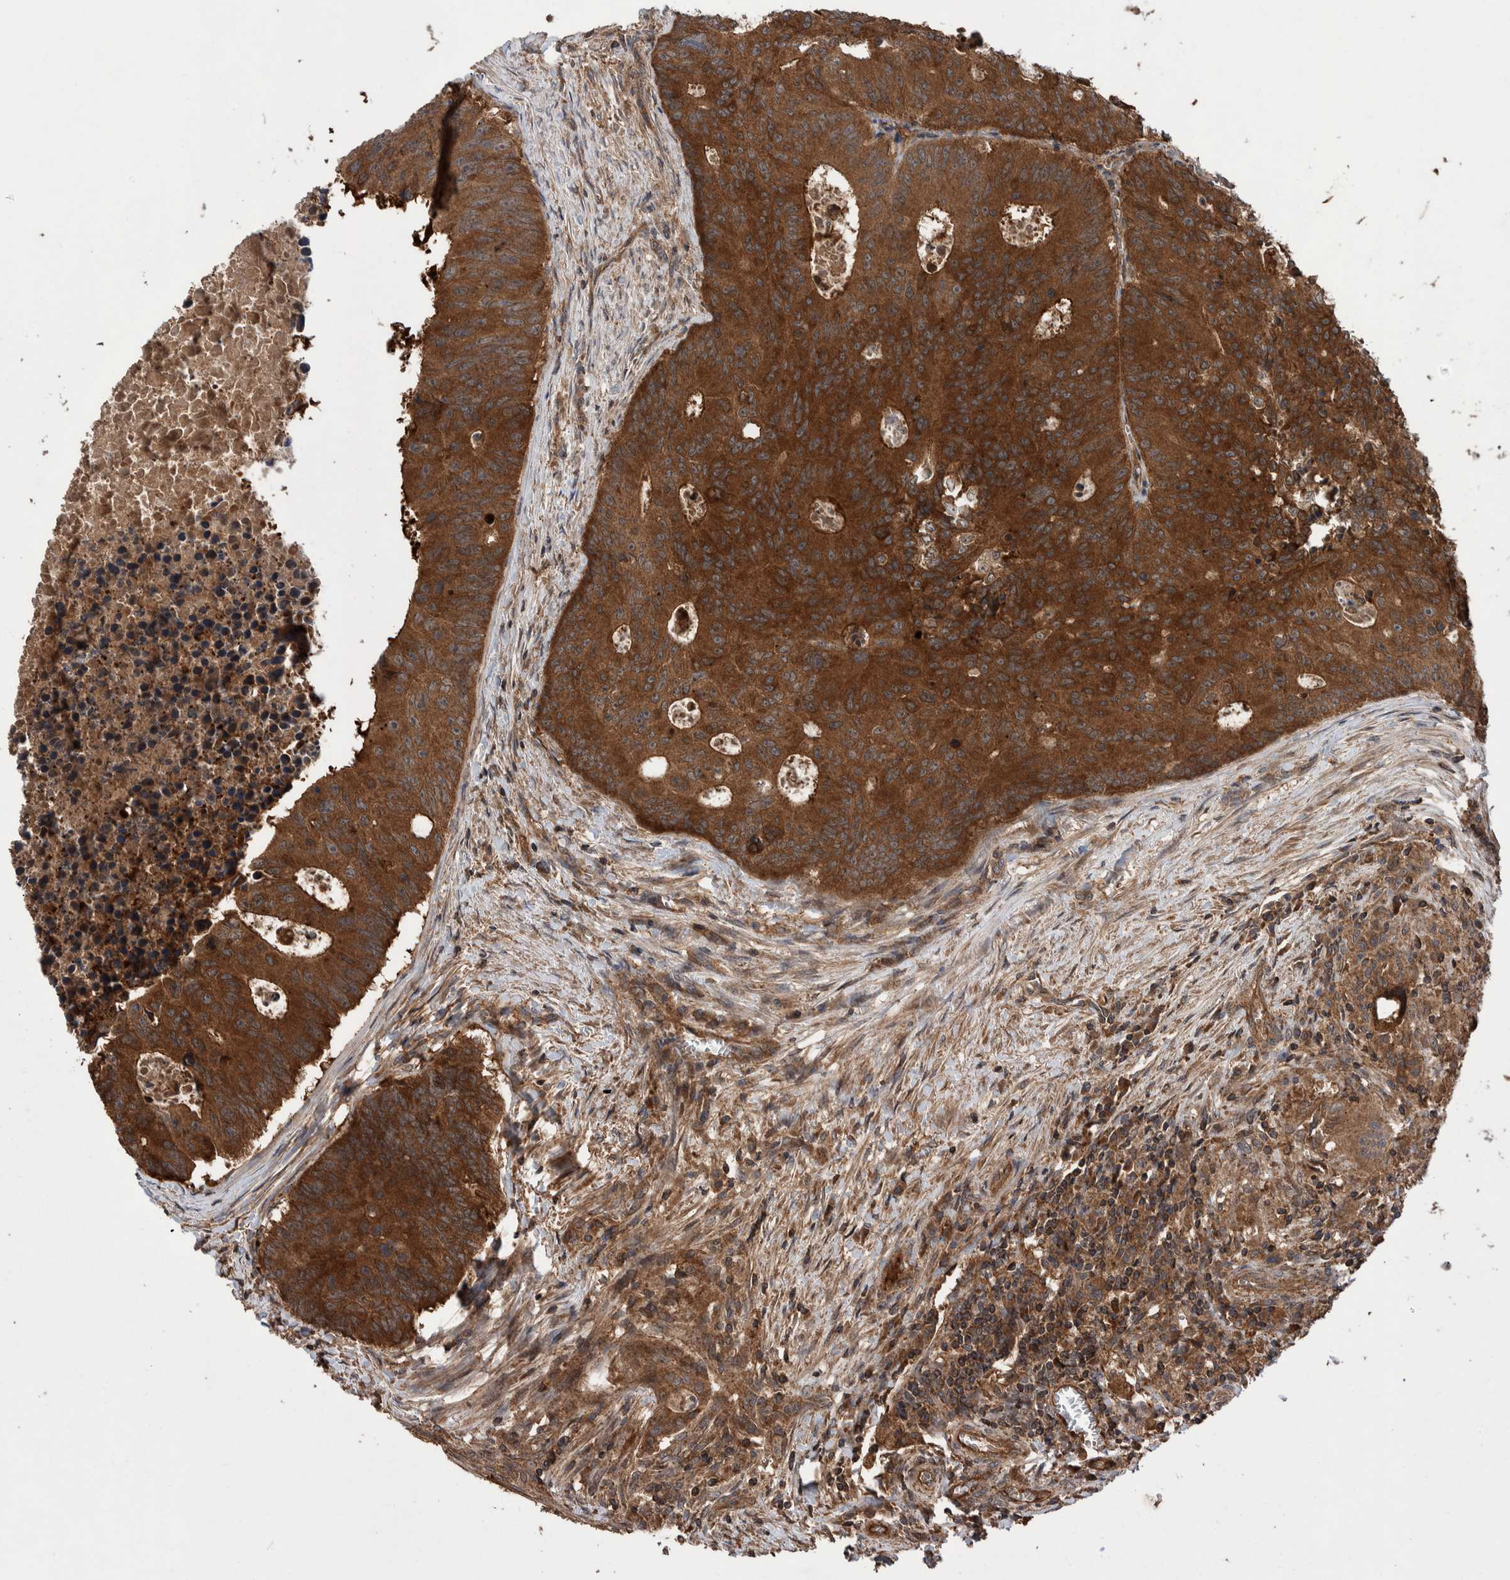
{"staining": {"intensity": "strong", "quantity": ">75%", "location": "cytoplasmic/membranous"}, "tissue": "colorectal cancer", "cell_type": "Tumor cells", "image_type": "cancer", "snomed": [{"axis": "morphology", "description": "Adenocarcinoma, NOS"}, {"axis": "topography", "description": "Colon"}], "caption": "Immunohistochemical staining of colorectal adenocarcinoma shows high levels of strong cytoplasmic/membranous expression in approximately >75% of tumor cells. The protein is stained brown, and the nuclei are stained in blue (DAB IHC with brightfield microscopy, high magnification).", "gene": "VBP1", "patient": {"sex": "male", "age": 87}}